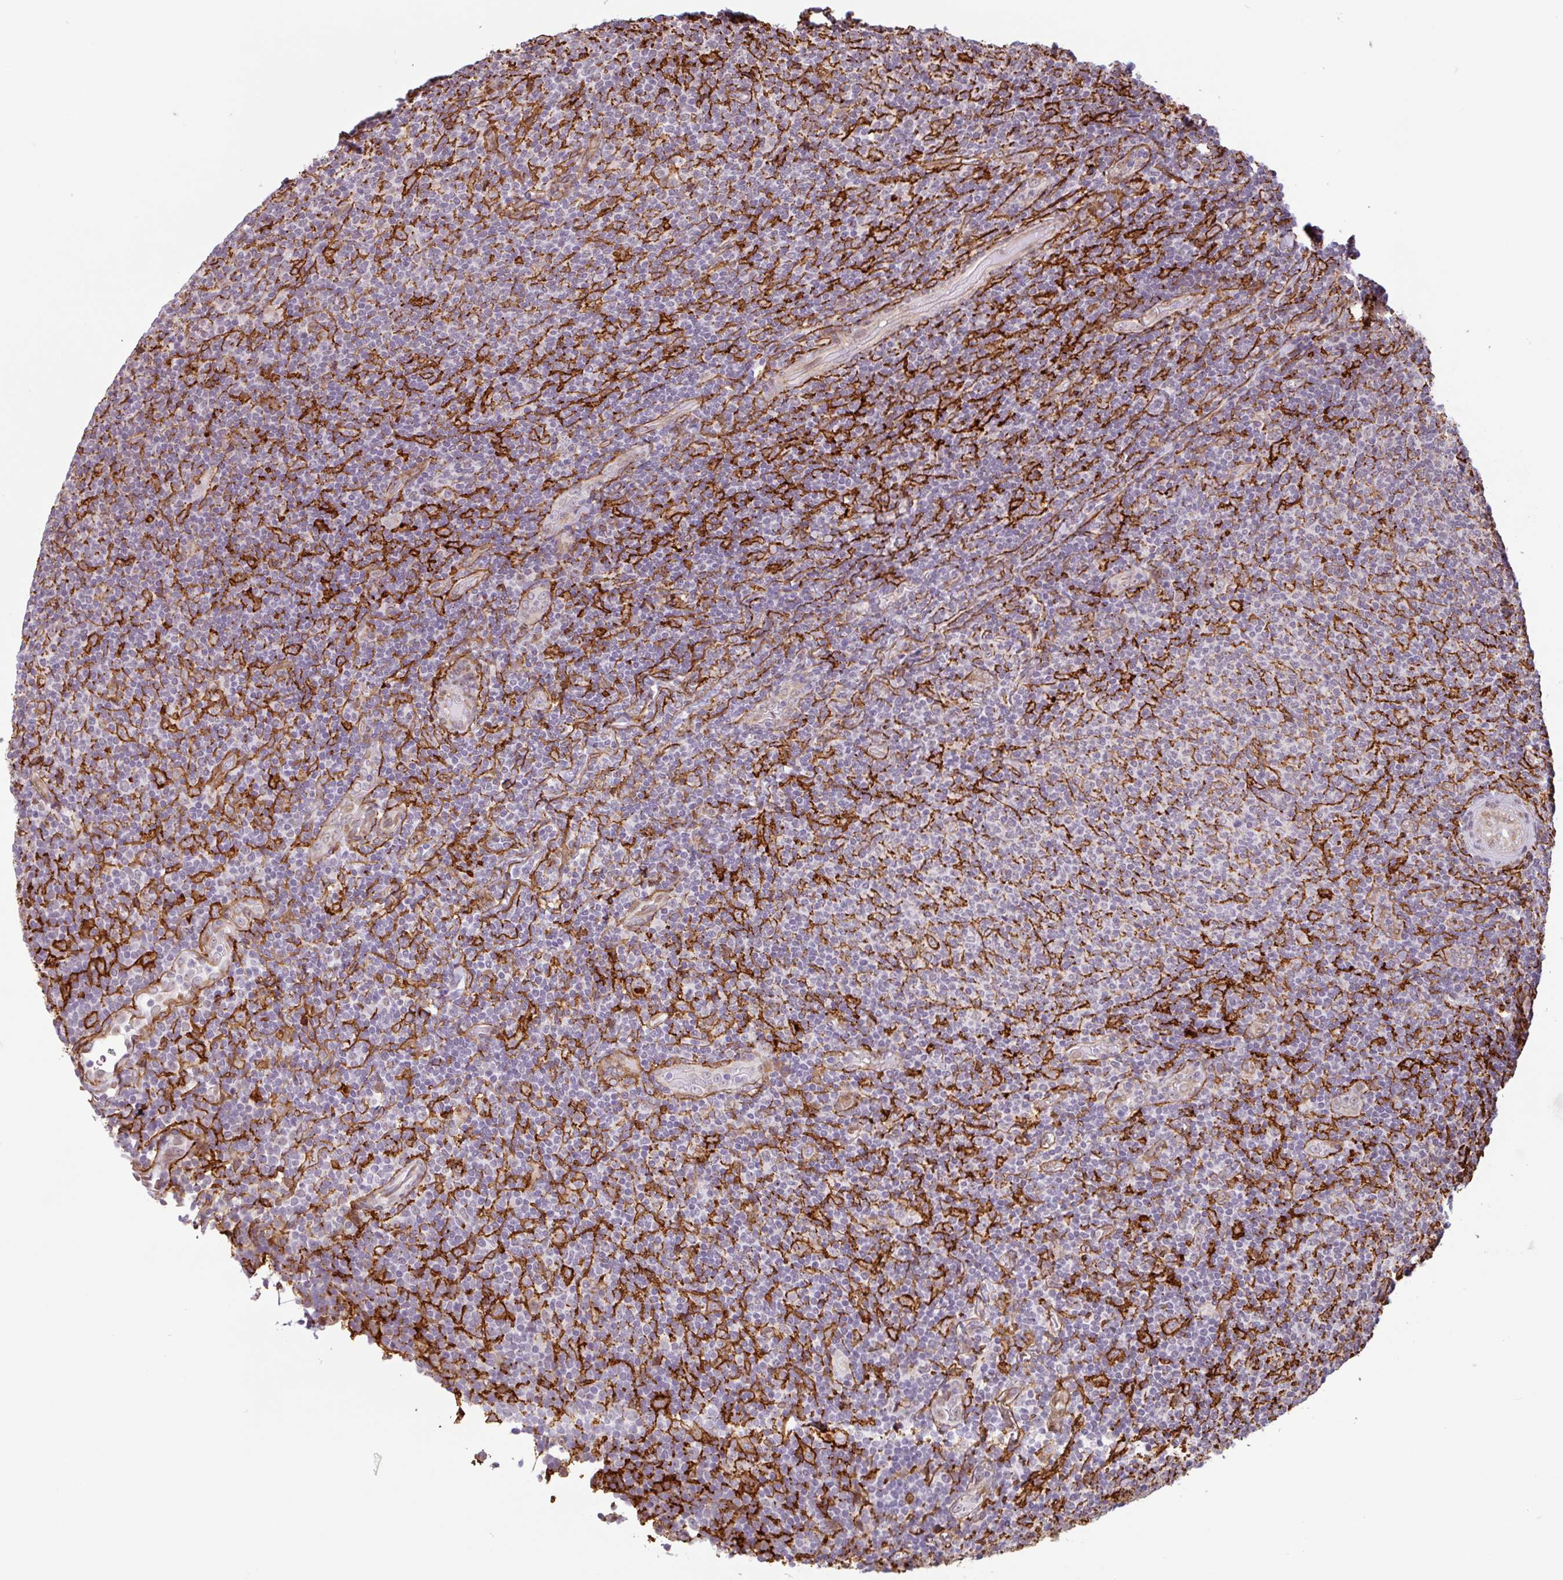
{"staining": {"intensity": "negative", "quantity": "none", "location": "none"}, "tissue": "lymphoma", "cell_type": "Tumor cells", "image_type": "cancer", "snomed": [{"axis": "morphology", "description": "Malignant lymphoma, non-Hodgkin's type, Low grade"}, {"axis": "topography", "description": "Lymph node"}], "caption": "An IHC histopathology image of malignant lymphoma, non-Hodgkin's type (low-grade) is shown. There is no staining in tumor cells of malignant lymphoma, non-Hodgkin's type (low-grade).", "gene": "TMEM119", "patient": {"sex": "male", "age": 52}}